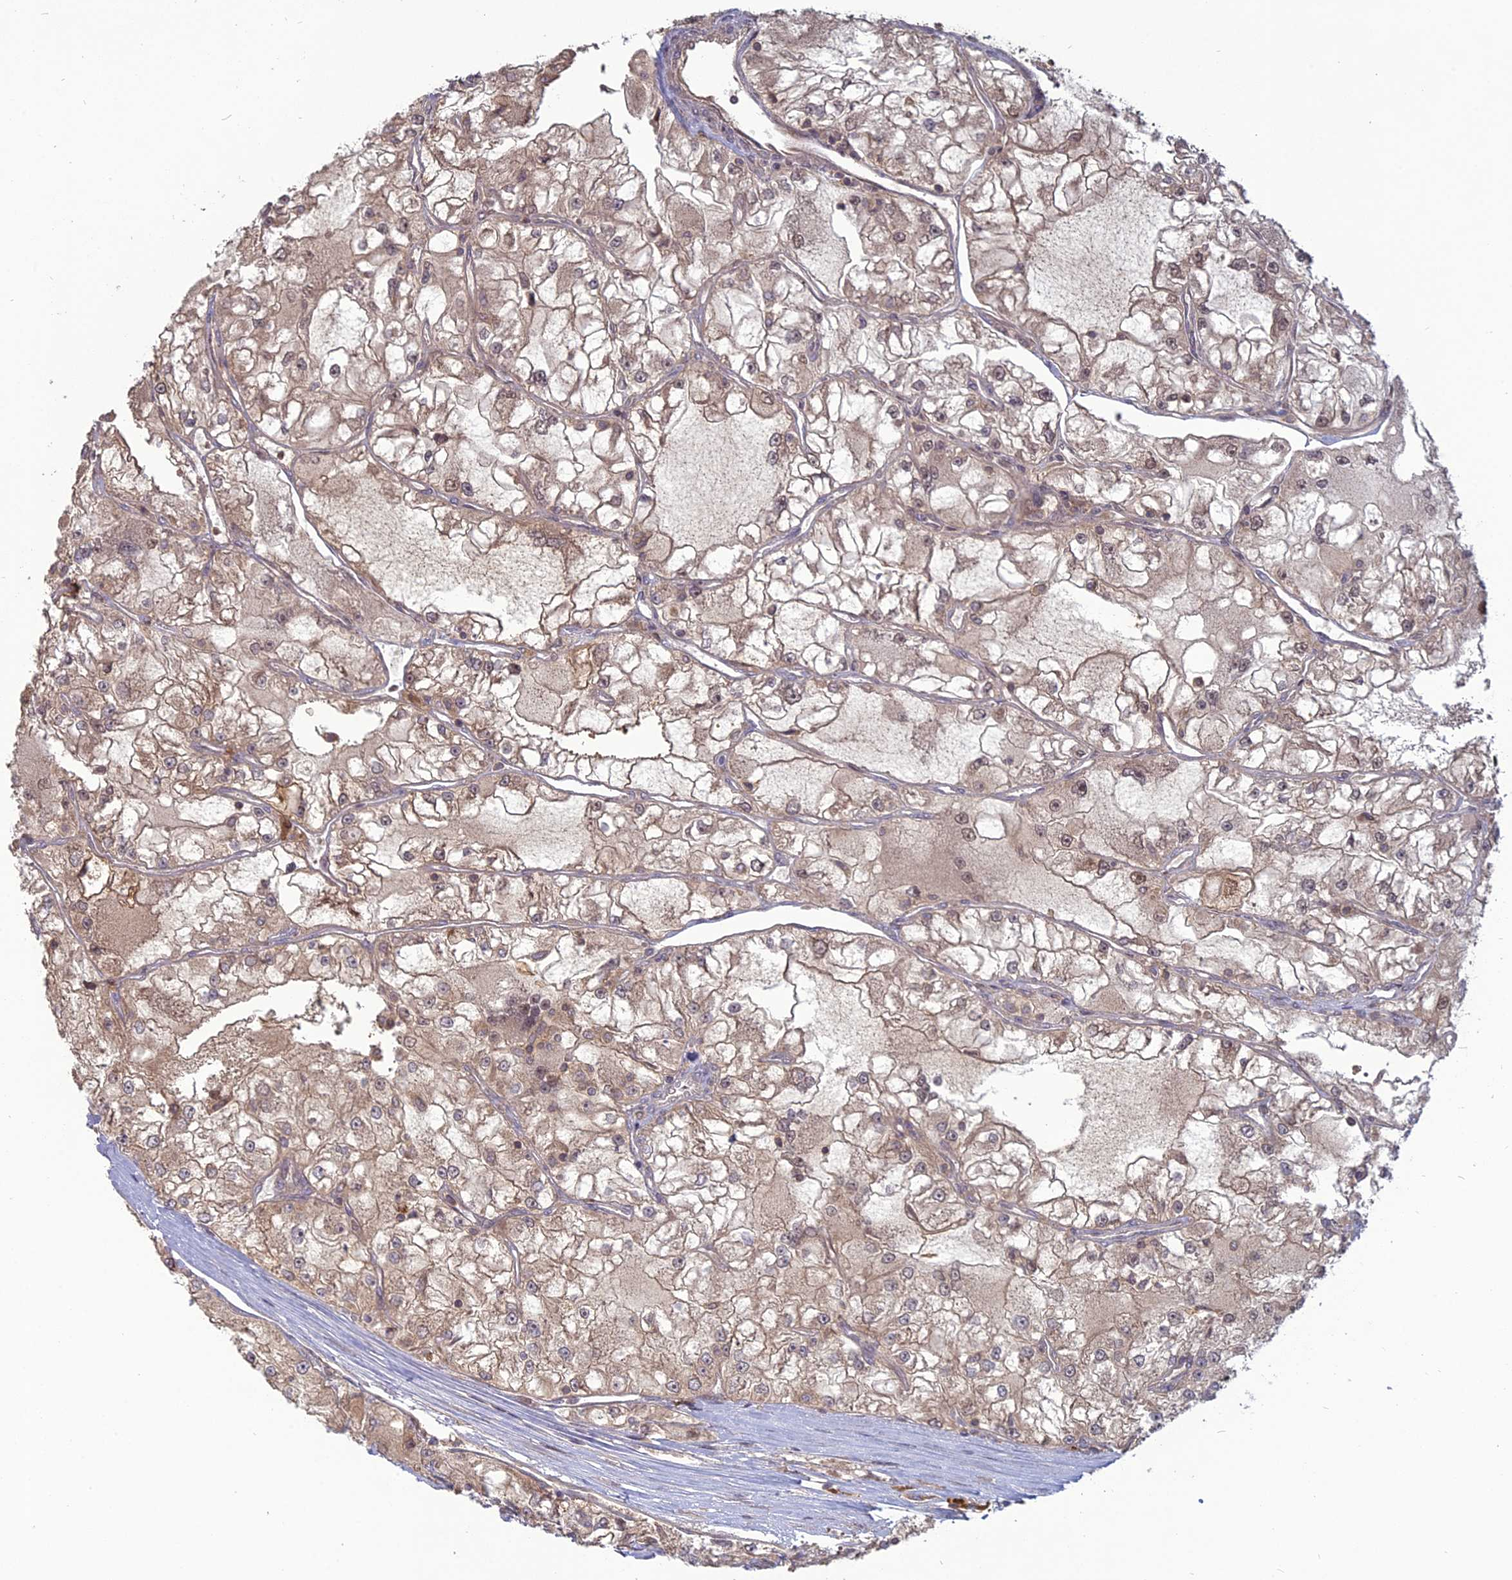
{"staining": {"intensity": "weak", "quantity": "25%-75%", "location": "cytoplasmic/membranous"}, "tissue": "renal cancer", "cell_type": "Tumor cells", "image_type": "cancer", "snomed": [{"axis": "morphology", "description": "Adenocarcinoma, NOS"}, {"axis": "topography", "description": "Kidney"}], "caption": "Weak cytoplasmic/membranous staining is present in approximately 25%-75% of tumor cells in renal cancer (adenocarcinoma).", "gene": "TMEM208", "patient": {"sex": "female", "age": 72}}